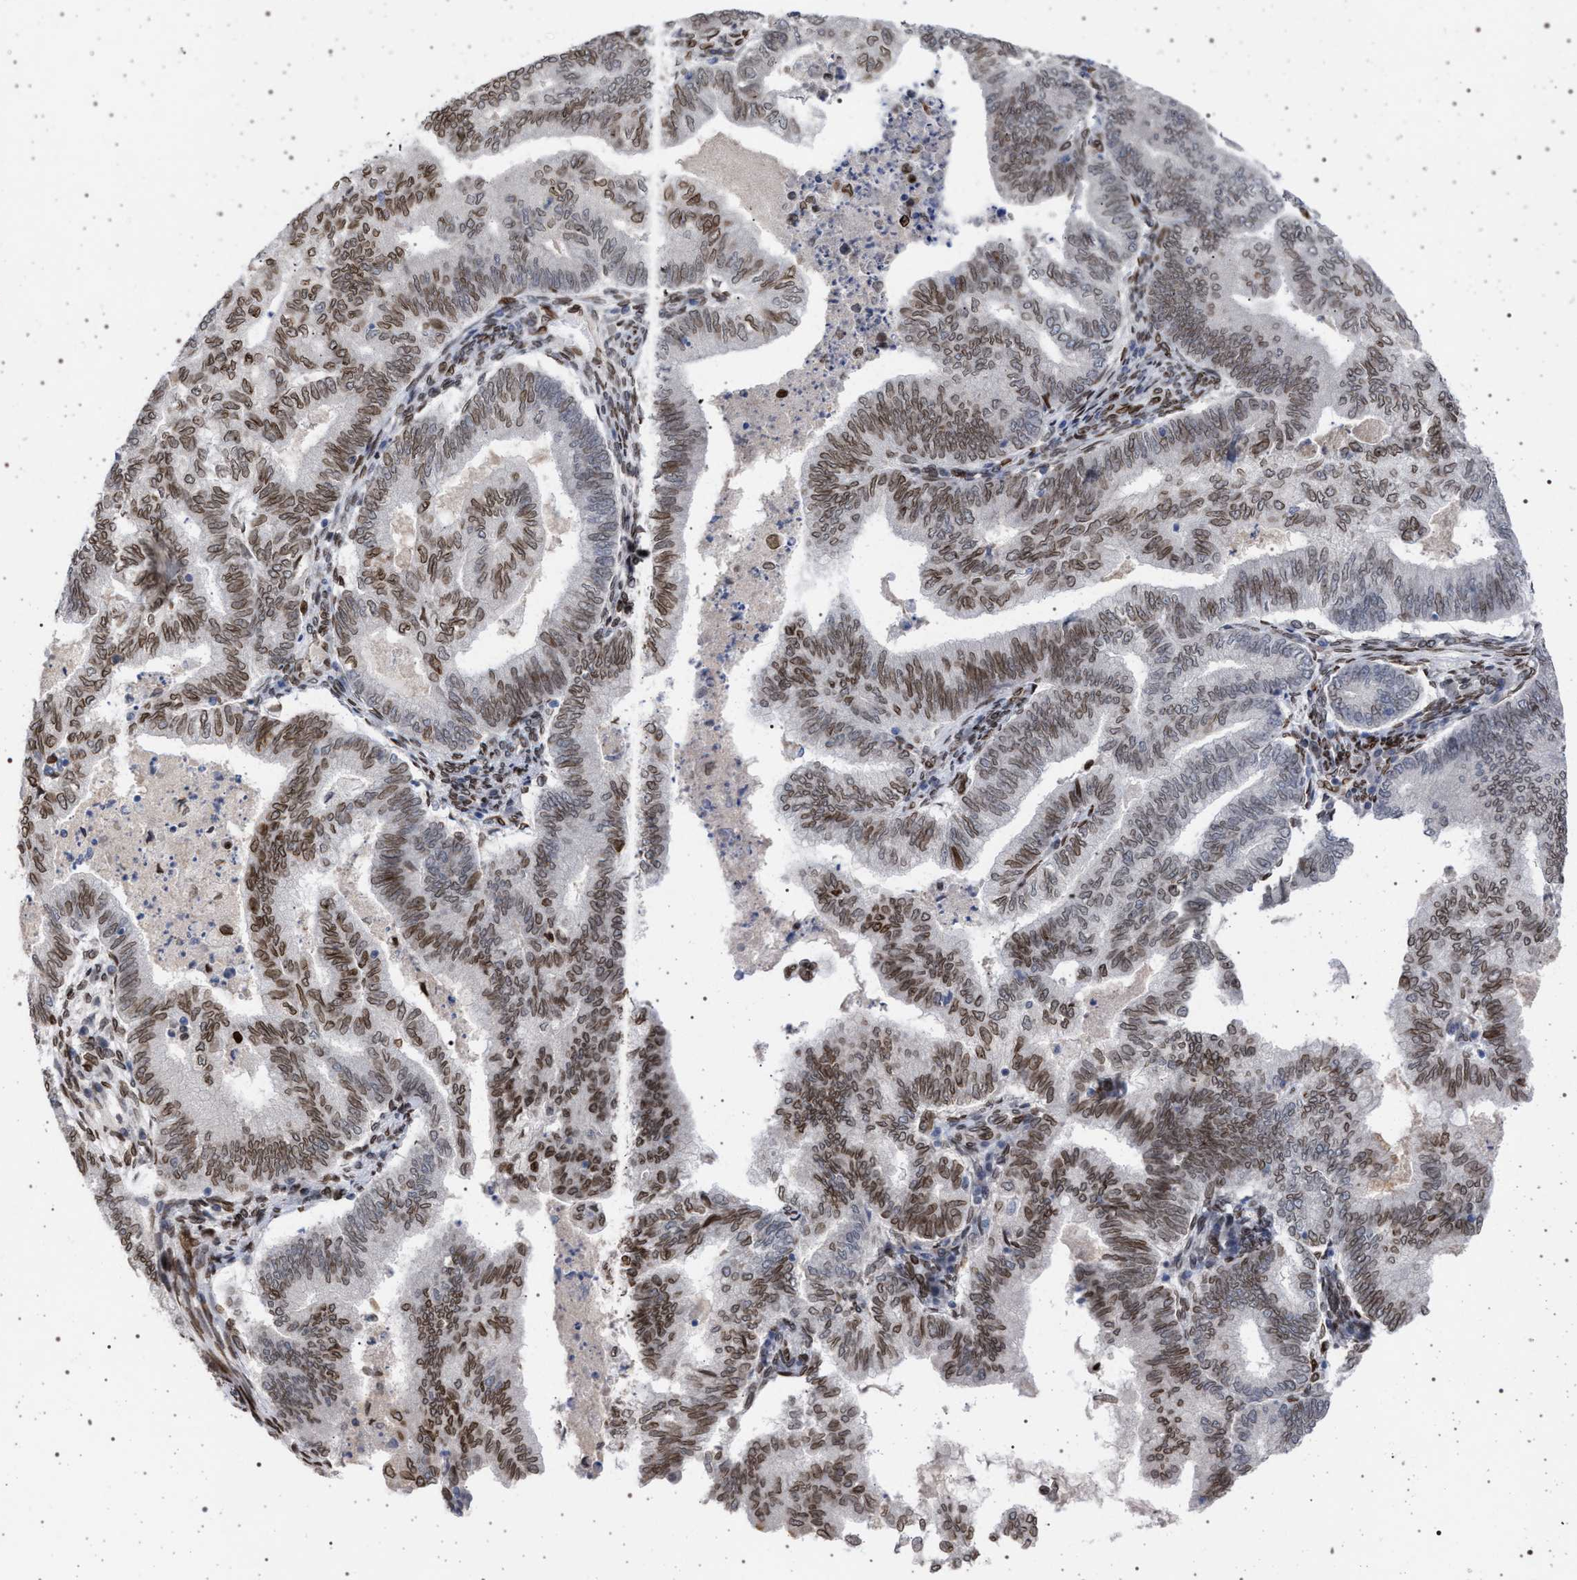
{"staining": {"intensity": "moderate", "quantity": "25%-75%", "location": "cytoplasmic/membranous,nuclear"}, "tissue": "endometrial cancer", "cell_type": "Tumor cells", "image_type": "cancer", "snomed": [{"axis": "morphology", "description": "Polyp, NOS"}, {"axis": "morphology", "description": "Adenocarcinoma, NOS"}, {"axis": "morphology", "description": "Adenoma, NOS"}, {"axis": "topography", "description": "Endometrium"}], "caption": "A medium amount of moderate cytoplasmic/membranous and nuclear expression is seen in about 25%-75% of tumor cells in endometrial cancer (adenocarcinoma) tissue.", "gene": "ING2", "patient": {"sex": "female", "age": 79}}